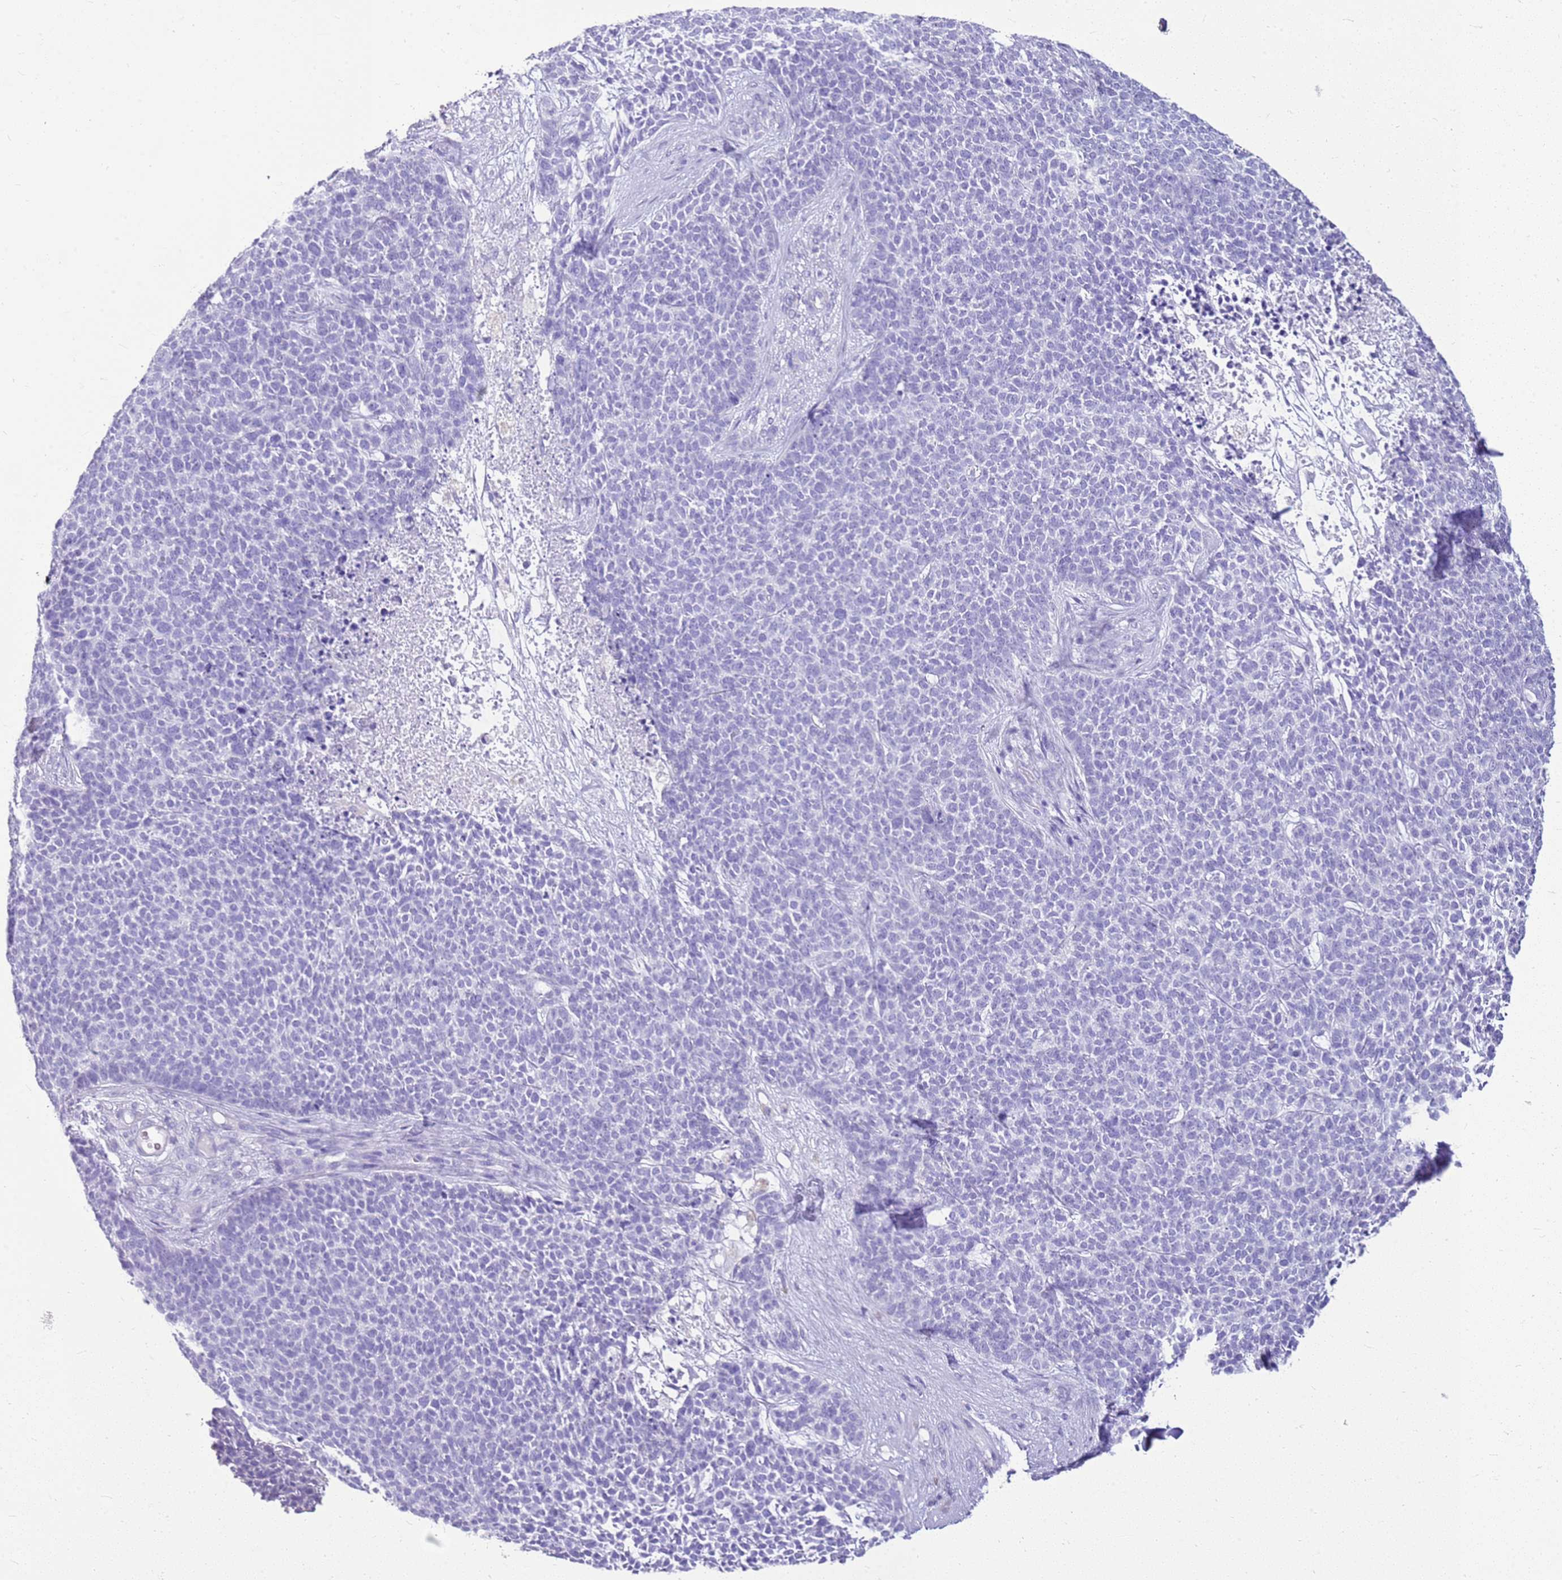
{"staining": {"intensity": "negative", "quantity": "none", "location": "none"}, "tissue": "skin cancer", "cell_type": "Tumor cells", "image_type": "cancer", "snomed": [{"axis": "morphology", "description": "Basal cell carcinoma"}, {"axis": "topography", "description": "Skin"}], "caption": "DAB immunohistochemical staining of human basal cell carcinoma (skin) demonstrates no significant staining in tumor cells. The staining was performed using DAB to visualize the protein expression in brown, while the nuclei were stained in blue with hematoxylin (Magnification: 20x).", "gene": "CA8", "patient": {"sex": "female", "age": 84}}